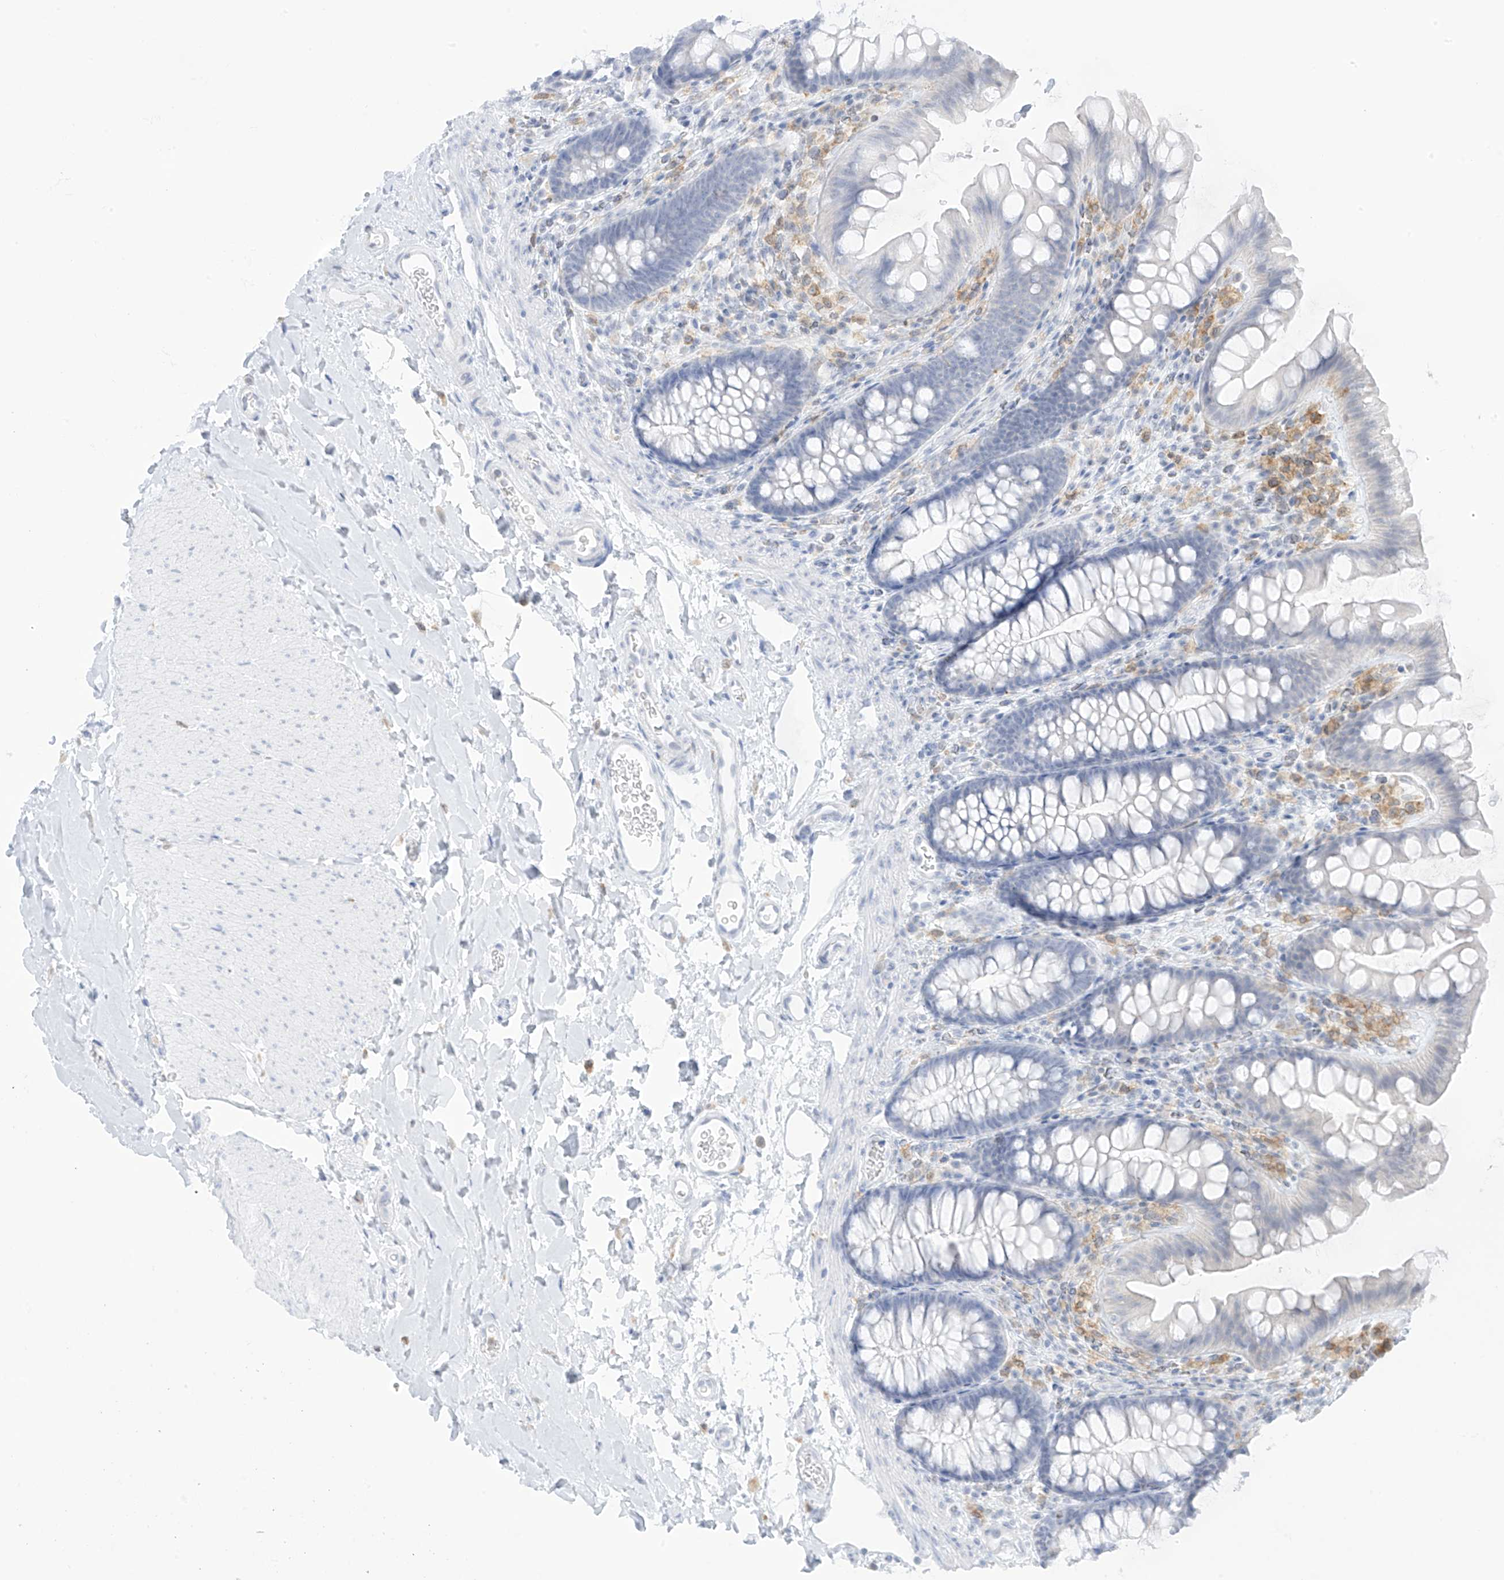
{"staining": {"intensity": "negative", "quantity": "none", "location": "none"}, "tissue": "colon", "cell_type": "Endothelial cells", "image_type": "normal", "snomed": [{"axis": "morphology", "description": "Normal tissue, NOS"}, {"axis": "topography", "description": "Colon"}], "caption": "Protein analysis of unremarkable colon demonstrates no significant staining in endothelial cells. (Brightfield microscopy of DAB (3,3'-diaminobenzidine) immunohistochemistry (IHC) at high magnification).", "gene": "TBXAS1", "patient": {"sex": "female", "age": 62}}